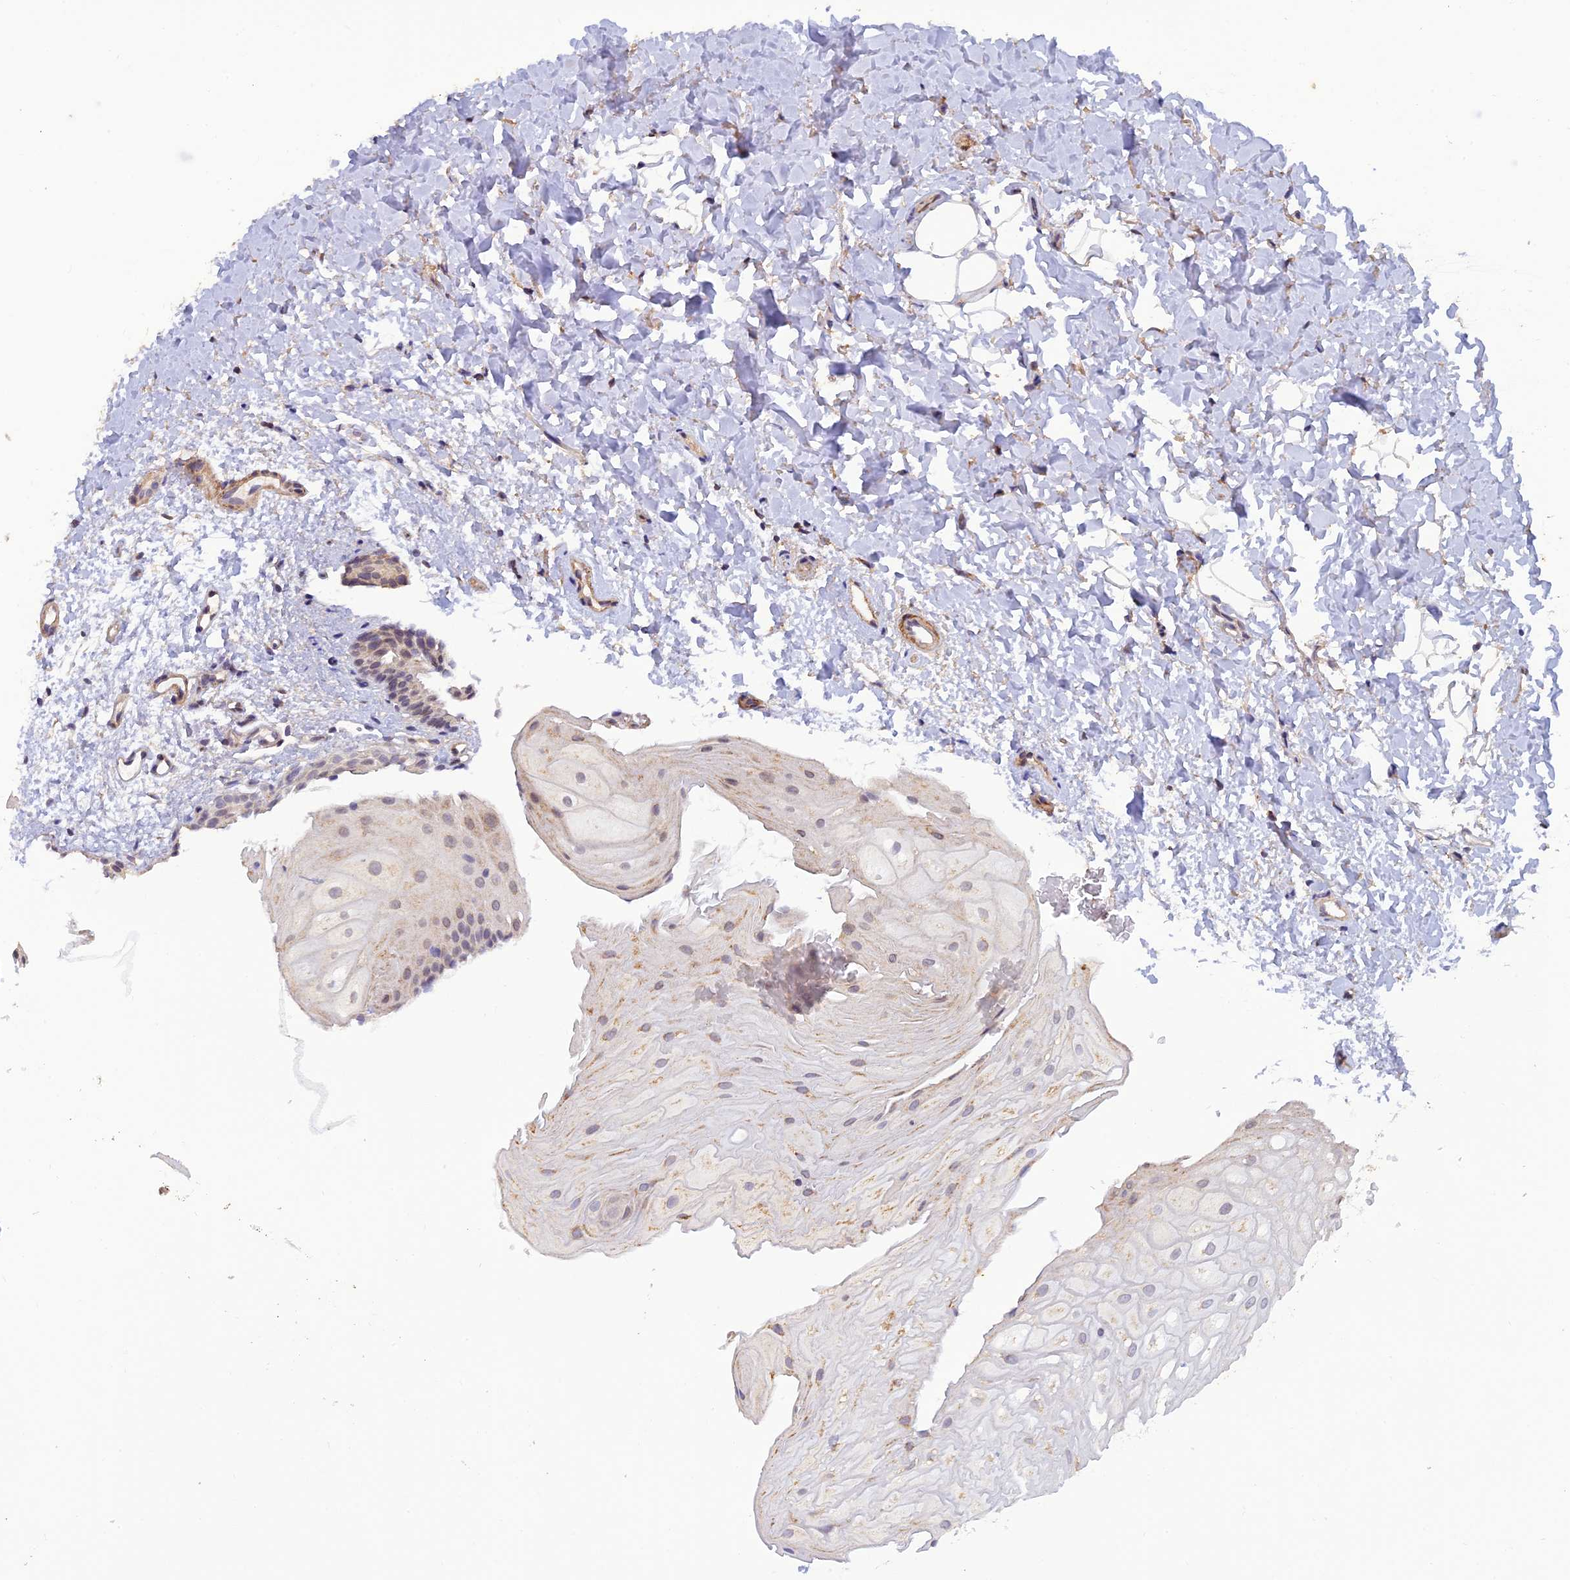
{"staining": {"intensity": "weak", "quantity": "<25%", "location": "cytoplasmic/membranous,nuclear"}, "tissue": "oral mucosa", "cell_type": "Squamous epithelial cells", "image_type": "normal", "snomed": [{"axis": "morphology", "description": "Normal tissue, NOS"}, {"axis": "topography", "description": "Oral tissue"}], "caption": "Squamous epithelial cells are negative for protein expression in benign human oral mucosa. (DAB immunohistochemistry with hematoxylin counter stain).", "gene": "PAGR1", "patient": {"sex": "female", "age": 54}}